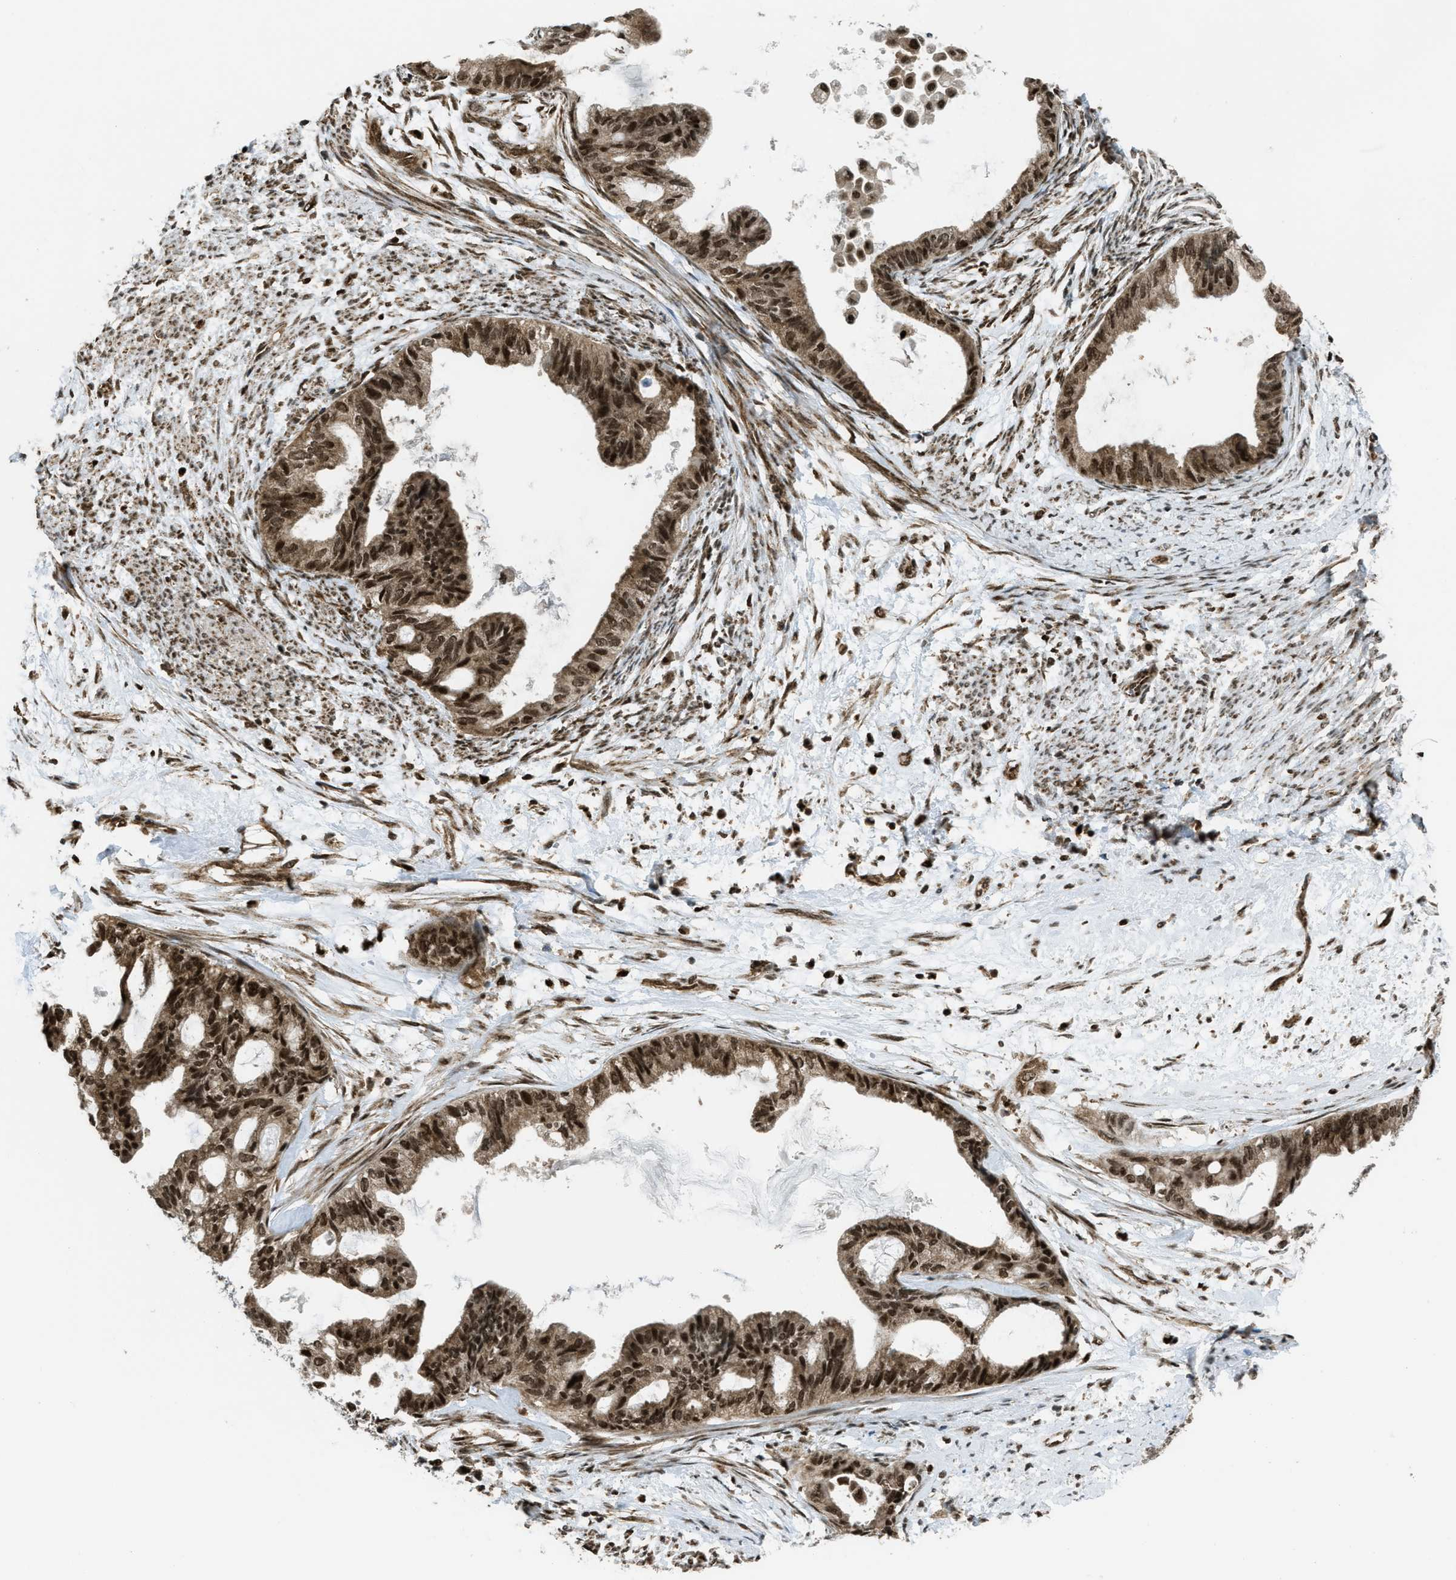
{"staining": {"intensity": "strong", "quantity": ">75%", "location": "nuclear"}, "tissue": "cervical cancer", "cell_type": "Tumor cells", "image_type": "cancer", "snomed": [{"axis": "morphology", "description": "Normal tissue, NOS"}, {"axis": "morphology", "description": "Adenocarcinoma, NOS"}, {"axis": "topography", "description": "Cervix"}, {"axis": "topography", "description": "Endometrium"}], "caption": "Immunohistochemical staining of cervical cancer (adenocarcinoma) exhibits strong nuclear protein expression in approximately >75% of tumor cells. Immunohistochemistry (ihc) stains the protein in brown and the nuclei are stained blue.", "gene": "TNPO1", "patient": {"sex": "female", "age": 86}}